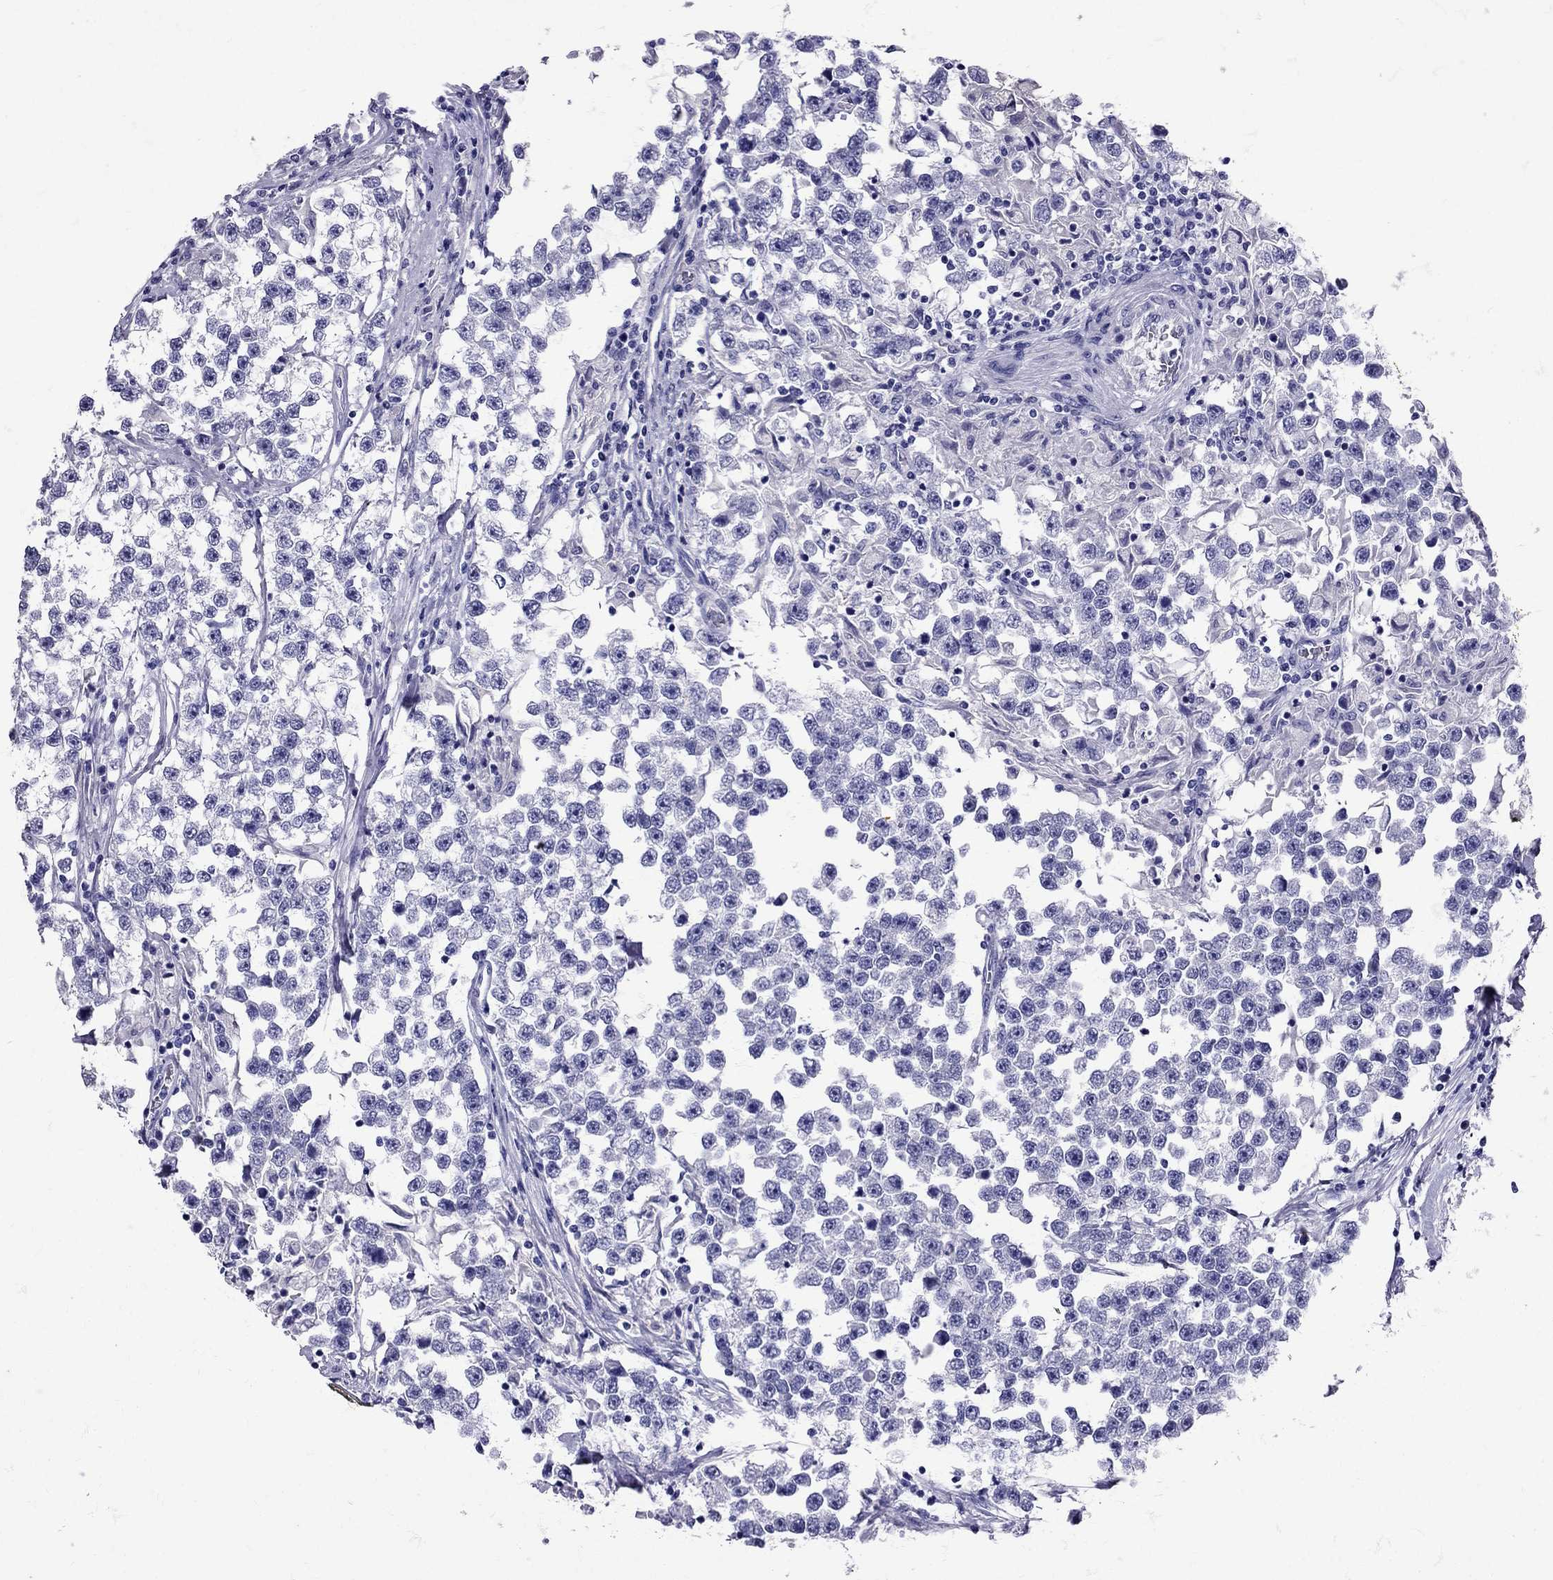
{"staining": {"intensity": "negative", "quantity": "none", "location": "none"}, "tissue": "testis cancer", "cell_type": "Tumor cells", "image_type": "cancer", "snomed": [{"axis": "morphology", "description": "Seminoma, NOS"}, {"axis": "topography", "description": "Testis"}], "caption": "Immunohistochemistry (IHC) of testis seminoma demonstrates no positivity in tumor cells.", "gene": "AVP", "patient": {"sex": "male", "age": 46}}